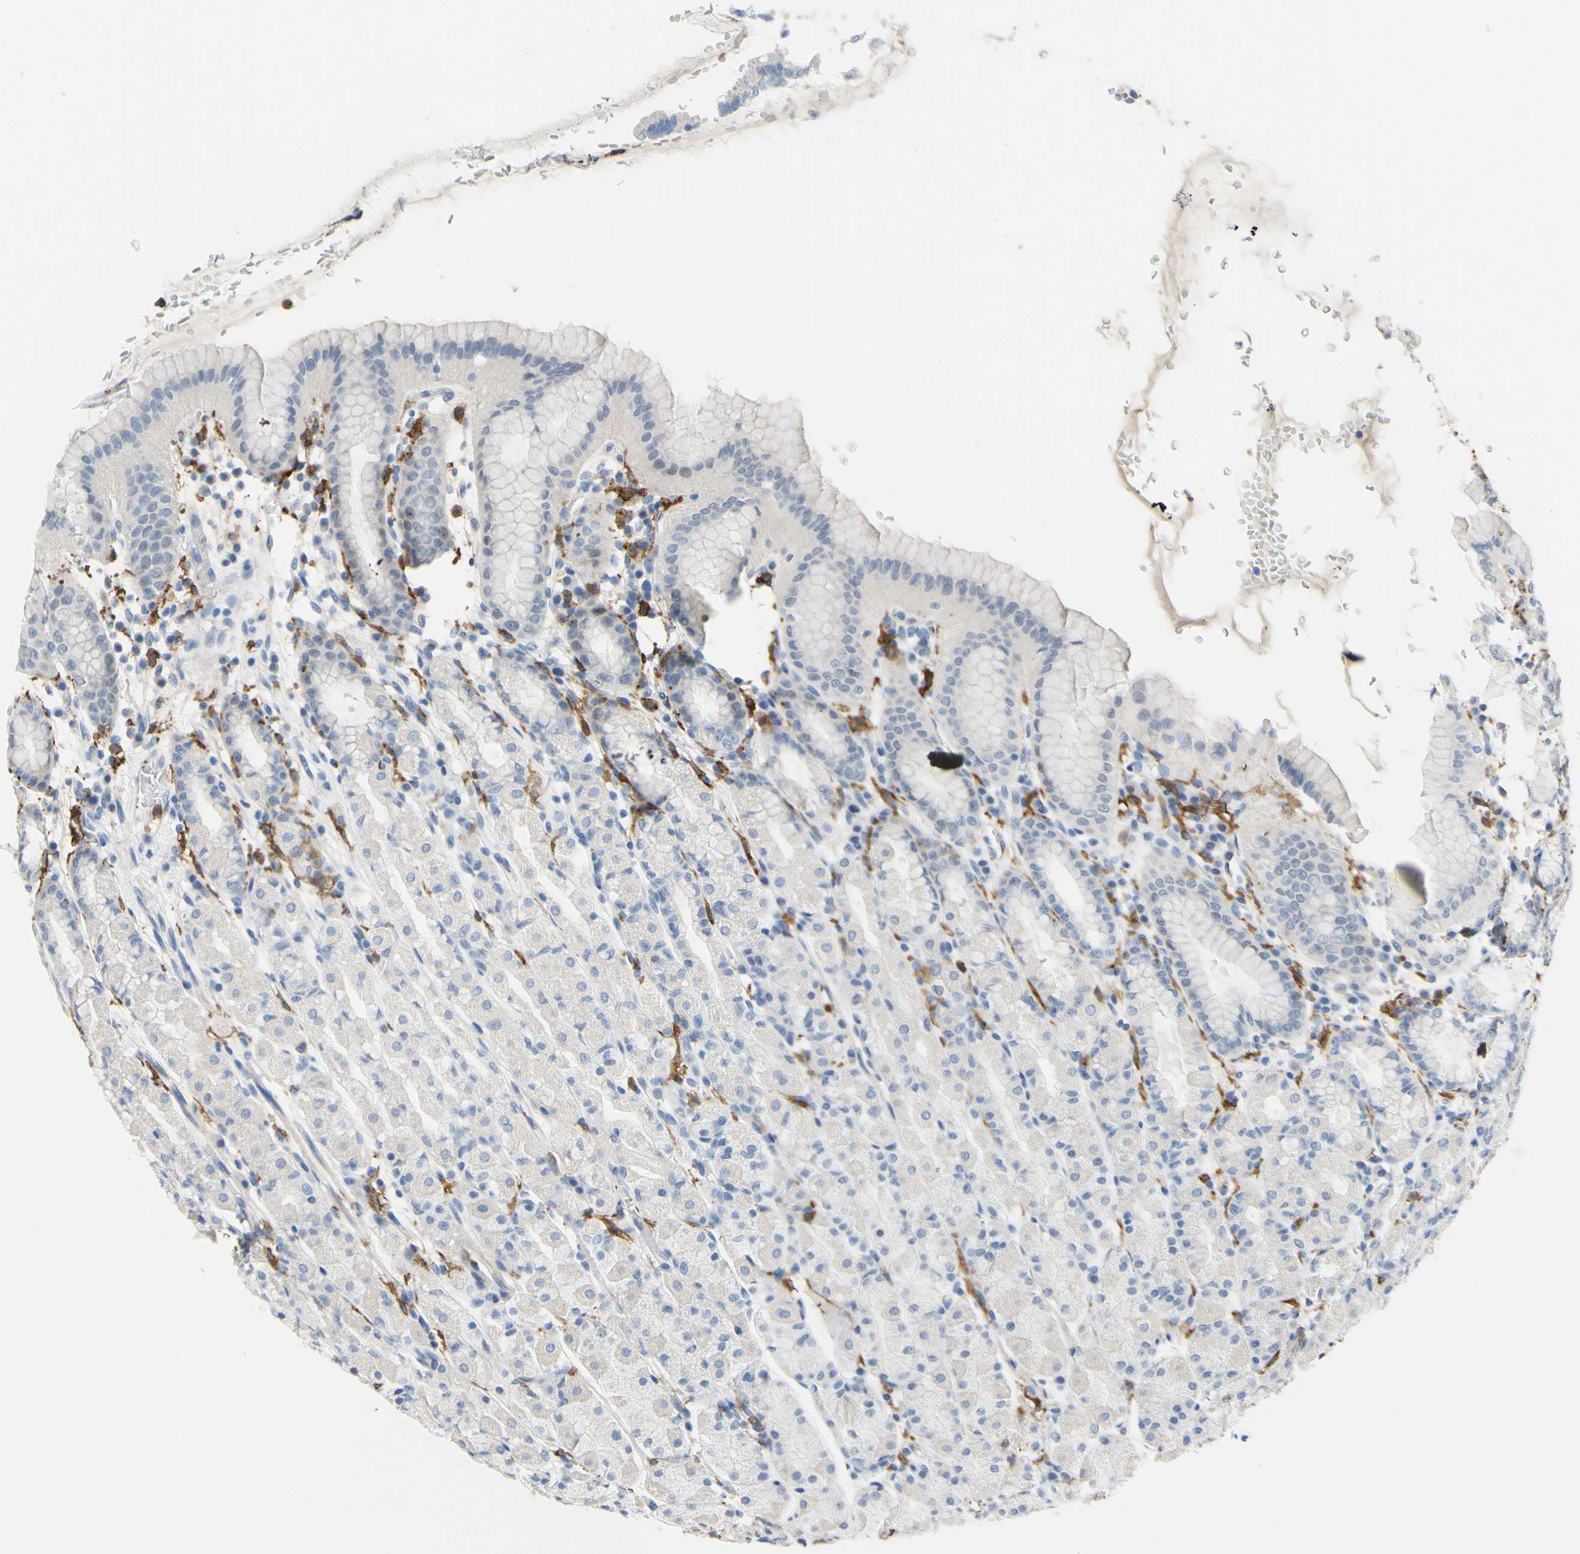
{"staining": {"intensity": "negative", "quantity": "none", "location": "none"}, "tissue": "stomach", "cell_type": "Glandular cells", "image_type": "normal", "snomed": [{"axis": "morphology", "description": "Normal tissue, NOS"}, {"axis": "topography", "description": "Stomach, upper"}], "caption": "DAB (3,3'-diaminobenzidine) immunohistochemical staining of normal stomach exhibits no significant positivity in glandular cells. The staining is performed using DAB brown chromogen with nuclei counter-stained in using hematoxylin.", "gene": "FCGR2A", "patient": {"sex": "male", "age": 68}}